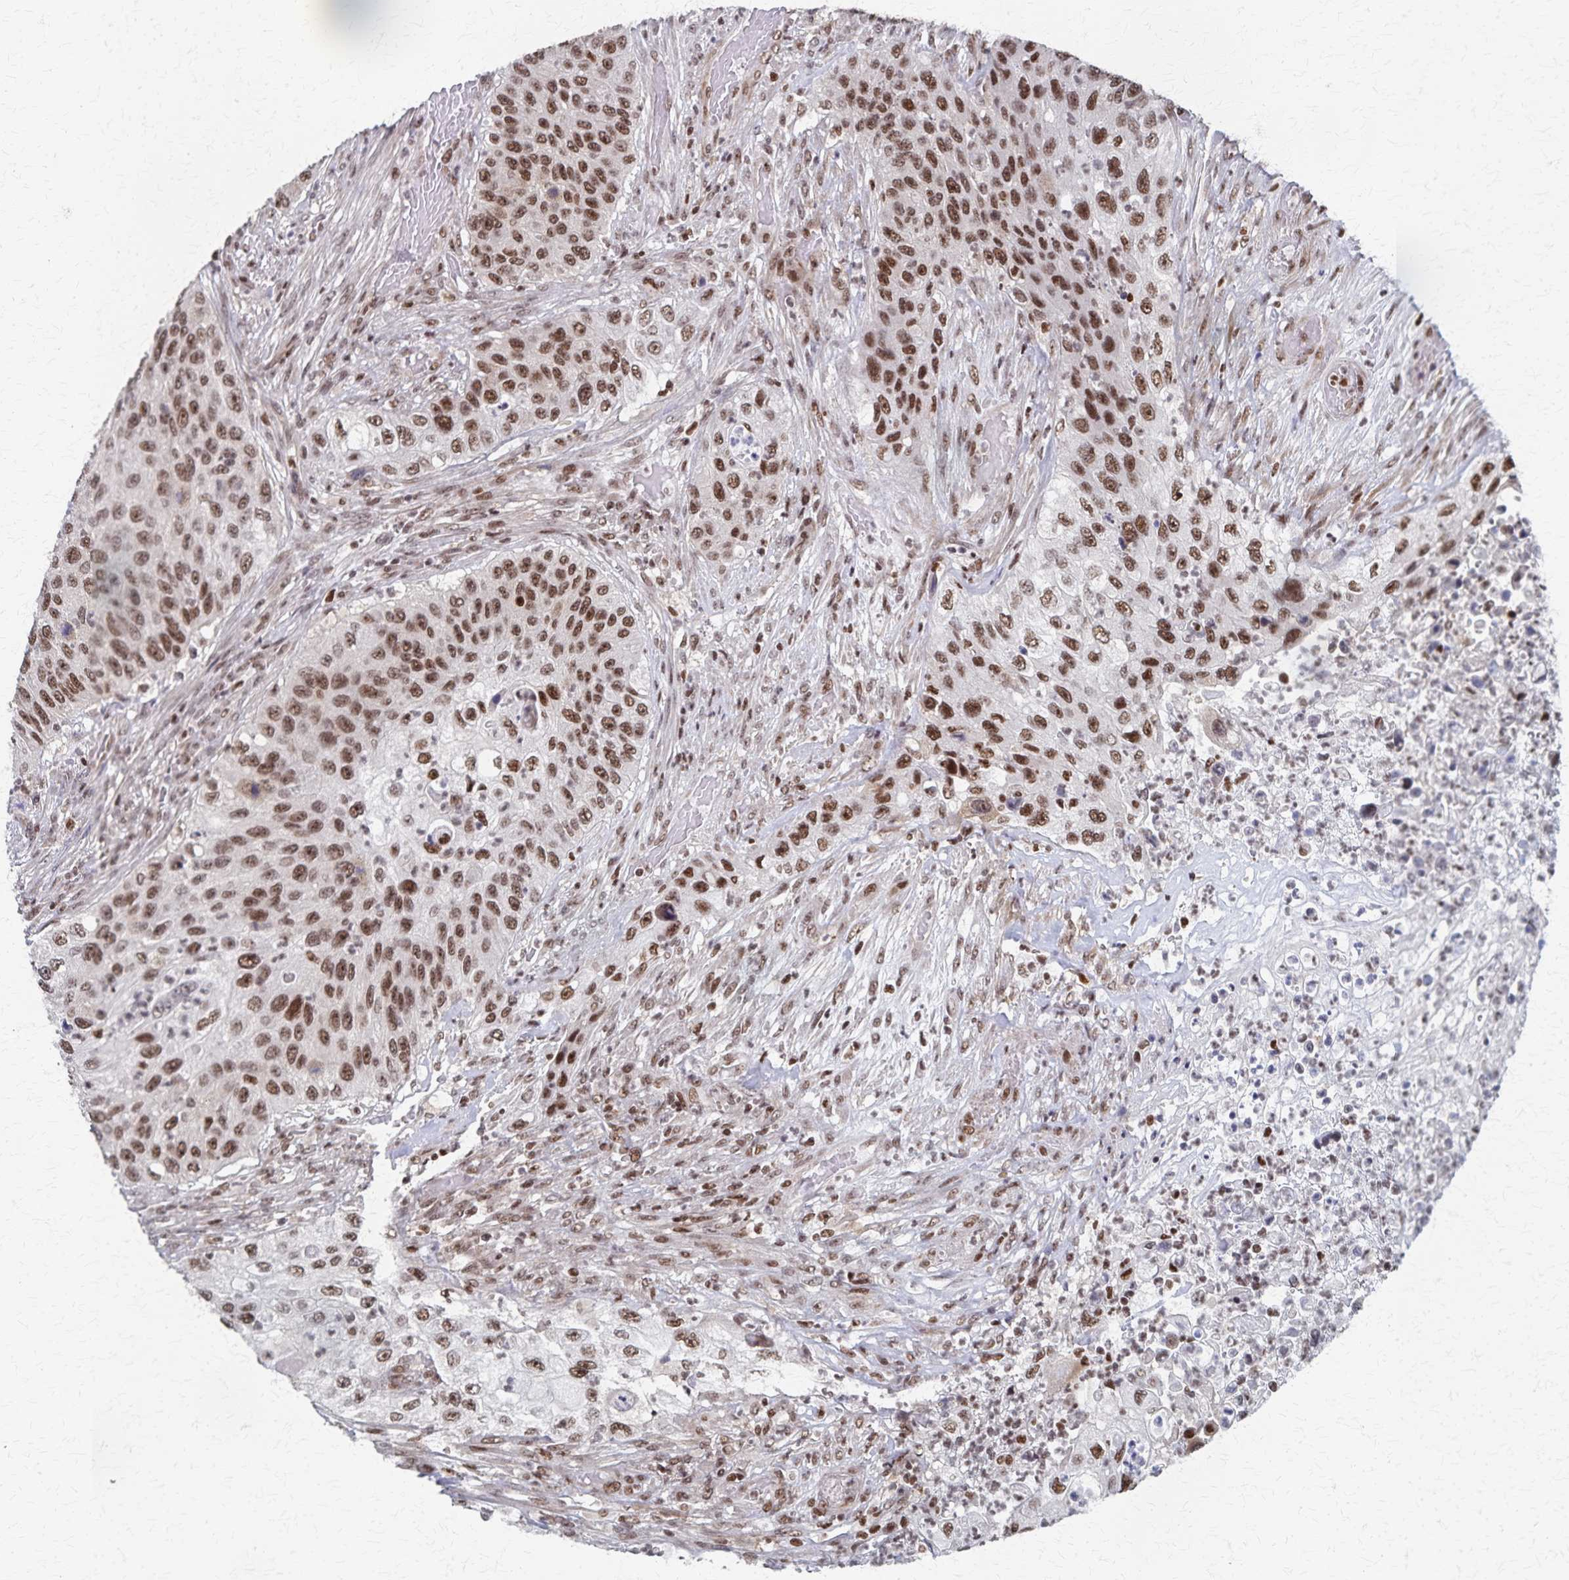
{"staining": {"intensity": "moderate", "quantity": ">75%", "location": "nuclear"}, "tissue": "urothelial cancer", "cell_type": "Tumor cells", "image_type": "cancer", "snomed": [{"axis": "morphology", "description": "Urothelial carcinoma, High grade"}, {"axis": "topography", "description": "Urinary bladder"}], "caption": "IHC (DAB (3,3'-diaminobenzidine)) staining of urothelial cancer exhibits moderate nuclear protein staining in about >75% of tumor cells. The protein of interest is stained brown, and the nuclei are stained in blue (DAB (3,3'-diaminobenzidine) IHC with brightfield microscopy, high magnification).", "gene": "GTF2B", "patient": {"sex": "female", "age": 60}}